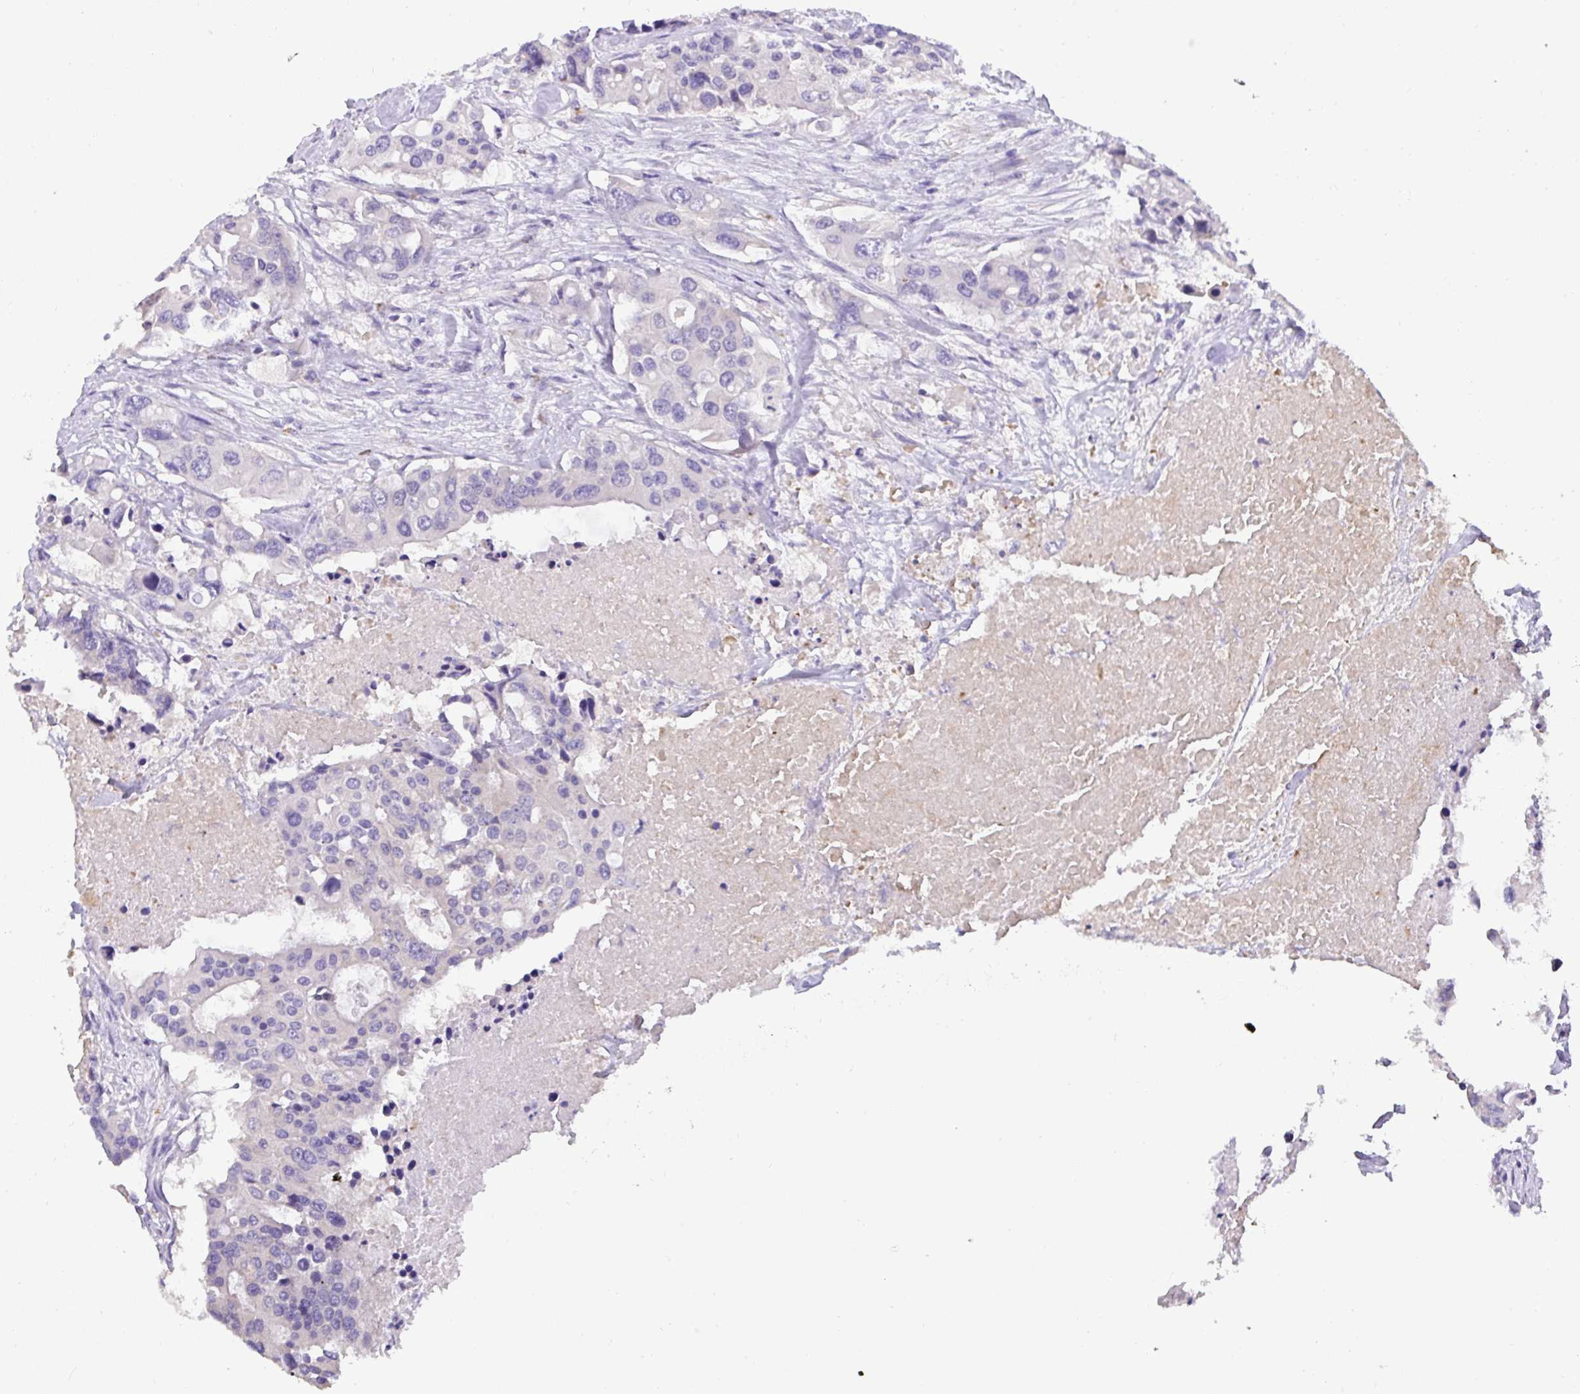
{"staining": {"intensity": "negative", "quantity": "none", "location": "none"}, "tissue": "colorectal cancer", "cell_type": "Tumor cells", "image_type": "cancer", "snomed": [{"axis": "morphology", "description": "Adenocarcinoma, NOS"}, {"axis": "topography", "description": "Colon"}], "caption": "The micrograph exhibits no significant expression in tumor cells of colorectal adenocarcinoma. The staining is performed using DAB (3,3'-diaminobenzidine) brown chromogen with nuclei counter-stained in using hematoxylin.", "gene": "ST8SIA2", "patient": {"sex": "male", "age": 77}}